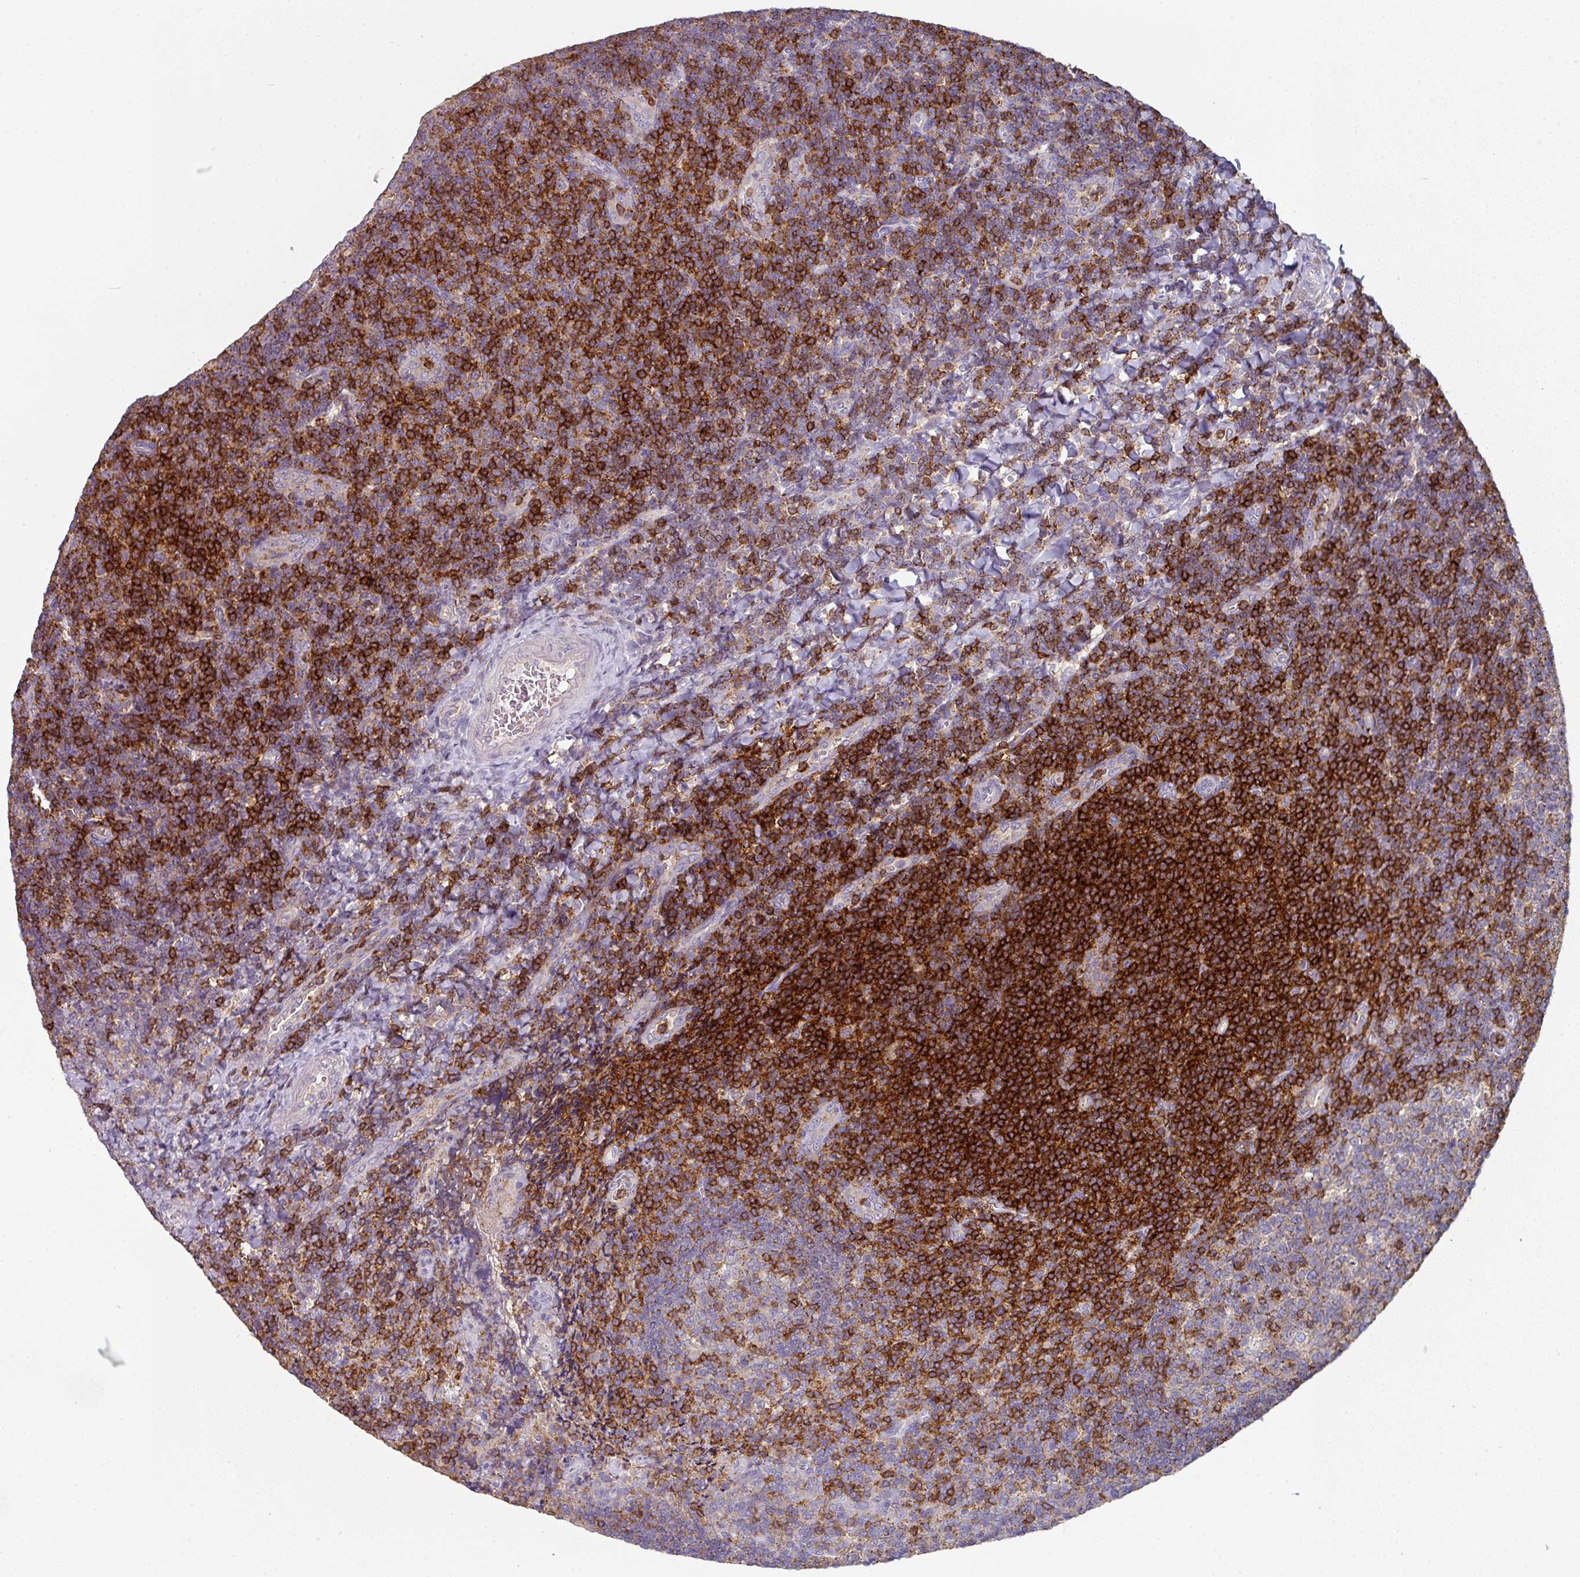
{"staining": {"intensity": "strong", "quantity": "<25%", "location": "cytoplasmic/membranous"}, "tissue": "tonsil", "cell_type": "Germinal center cells", "image_type": "normal", "snomed": [{"axis": "morphology", "description": "Normal tissue, NOS"}, {"axis": "topography", "description": "Tonsil"}], "caption": "The immunohistochemical stain shows strong cytoplasmic/membranous positivity in germinal center cells of benign tonsil.", "gene": "CD3G", "patient": {"sex": "male", "age": 17}}